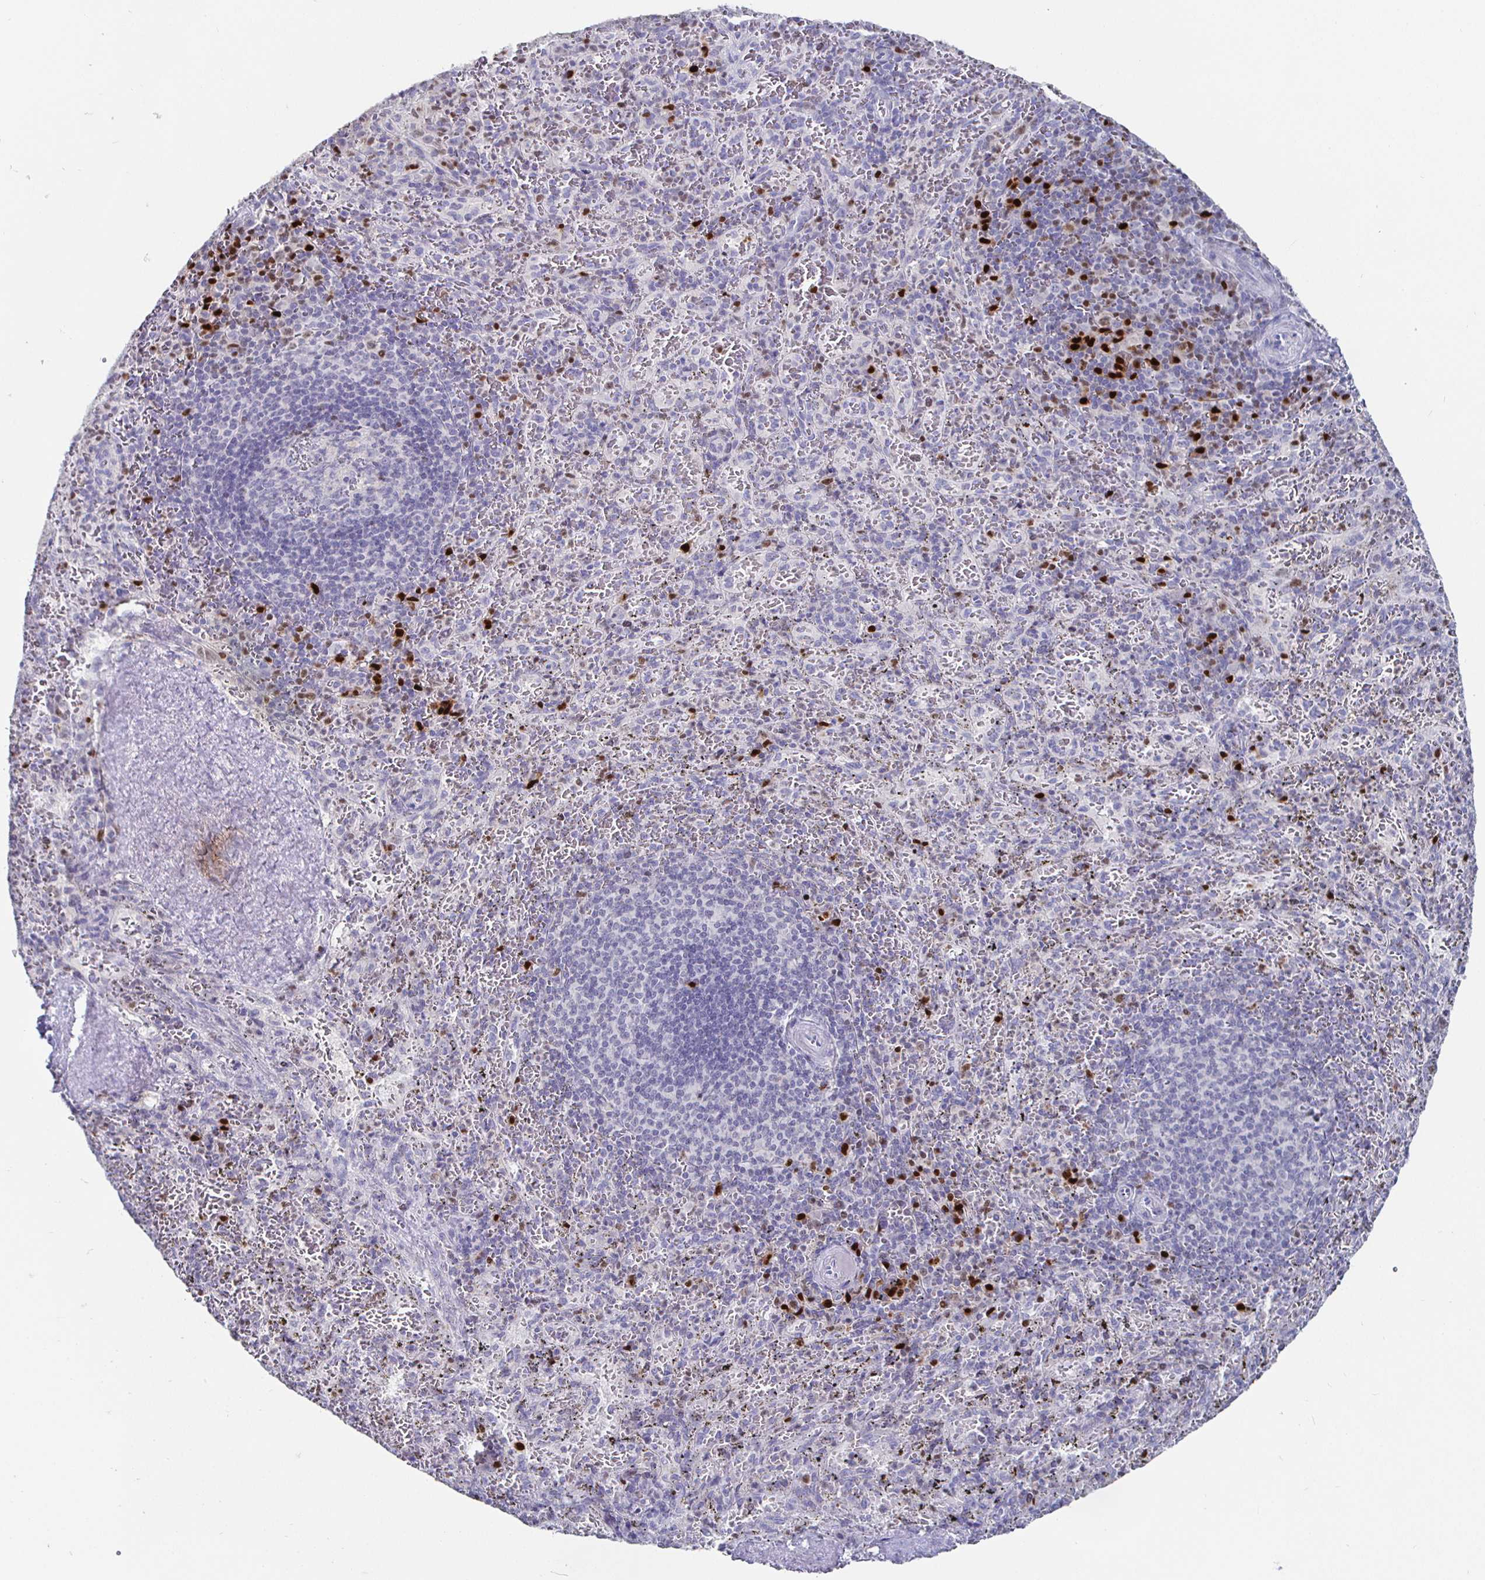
{"staining": {"intensity": "strong", "quantity": "<25%", "location": "nuclear"}, "tissue": "spleen", "cell_type": "Cells in red pulp", "image_type": "normal", "snomed": [{"axis": "morphology", "description": "Normal tissue, NOS"}, {"axis": "topography", "description": "Spleen"}], "caption": "IHC of benign human spleen reveals medium levels of strong nuclear staining in approximately <25% of cells in red pulp. (Brightfield microscopy of DAB IHC at high magnification).", "gene": "RUNX2", "patient": {"sex": "male", "age": 57}}